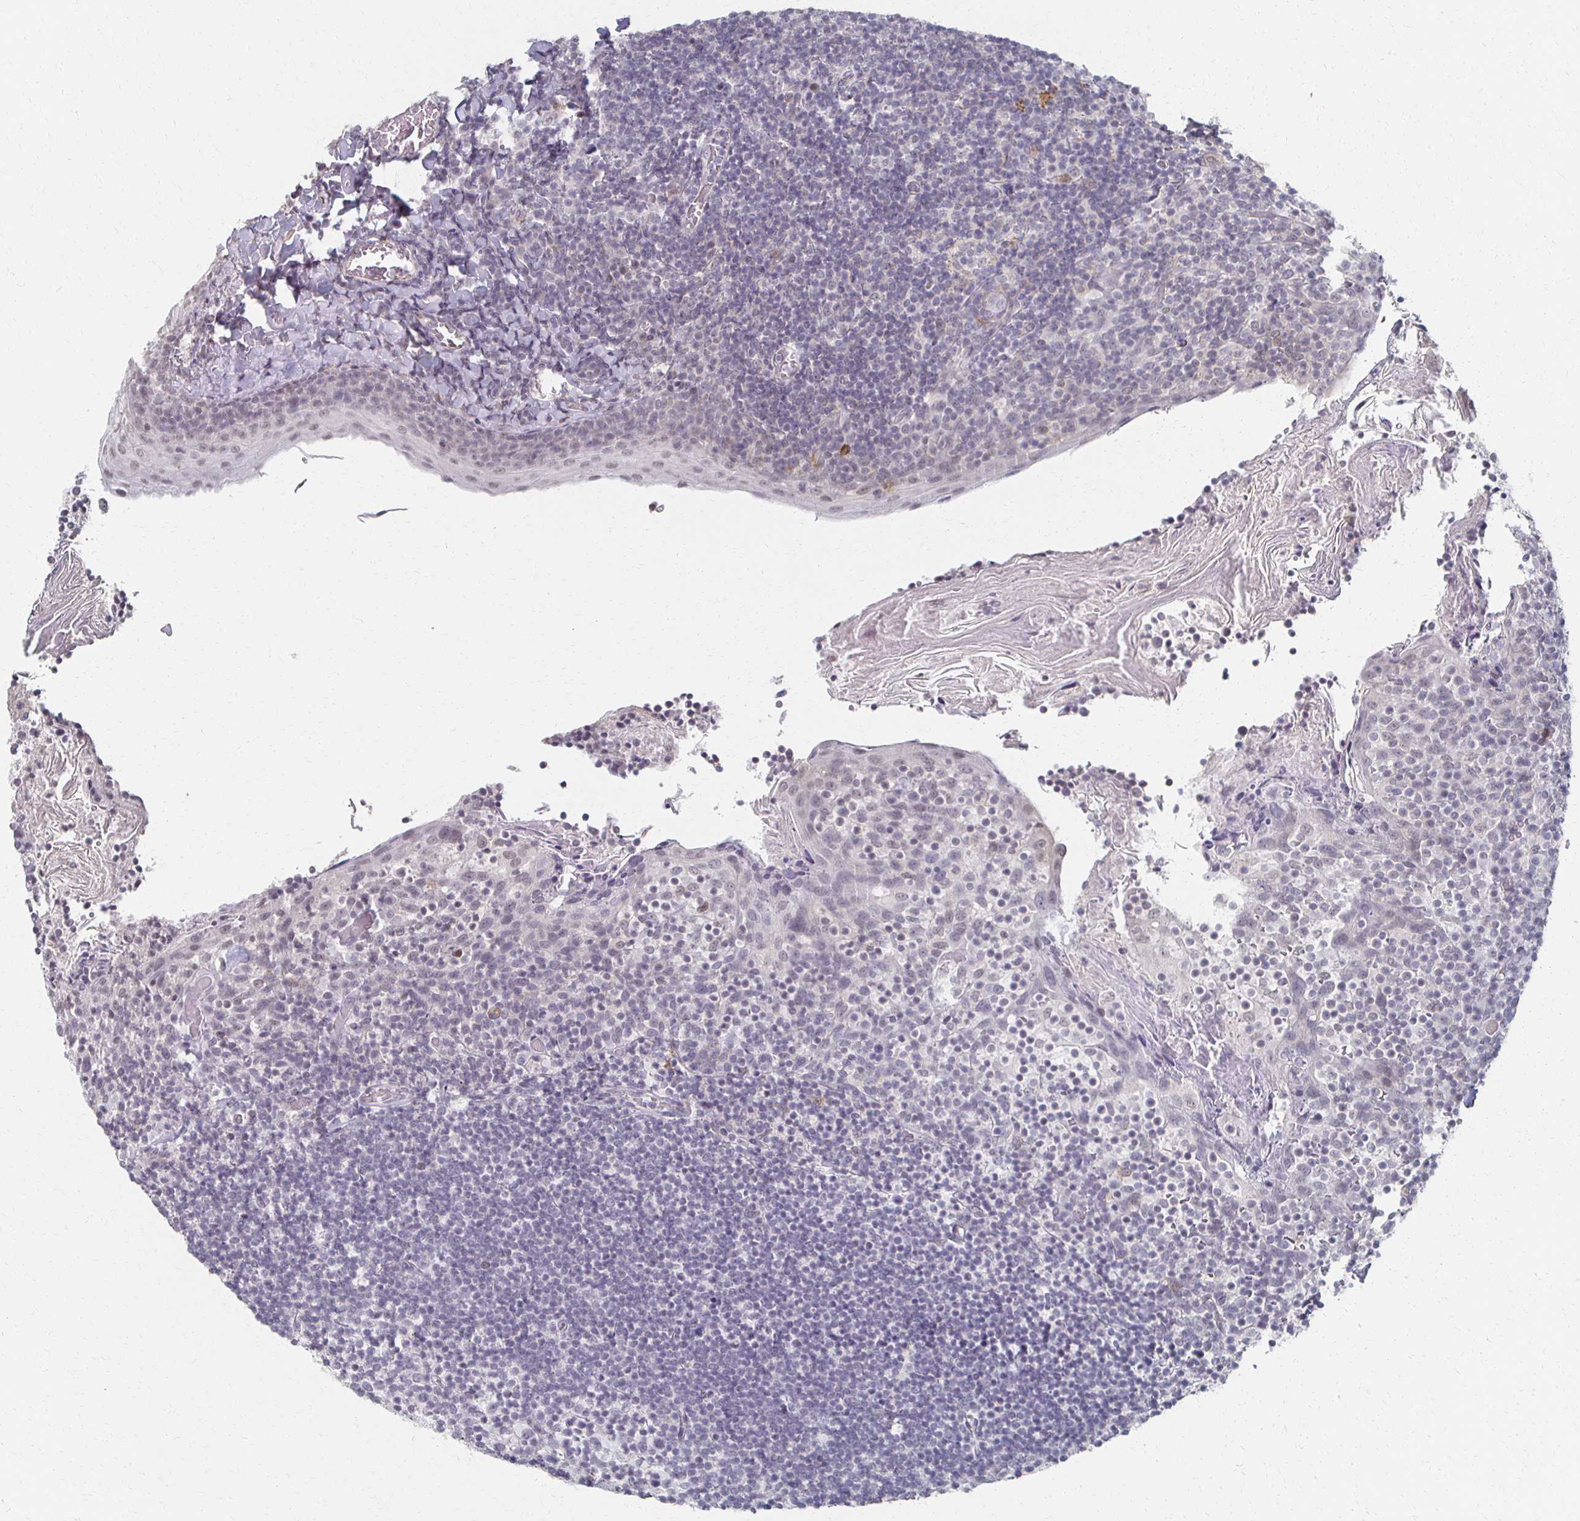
{"staining": {"intensity": "negative", "quantity": "none", "location": "none"}, "tissue": "tonsil", "cell_type": "Germinal center cells", "image_type": "normal", "snomed": [{"axis": "morphology", "description": "Normal tissue, NOS"}, {"axis": "topography", "description": "Tonsil"}], "caption": "This is a image of immunohistochemistry (IHC) staining of benign tonsil, which shows no positivity in germinal center cells.", "gene": "DAB1", "patient": {"sex": "female", "age": 10}}